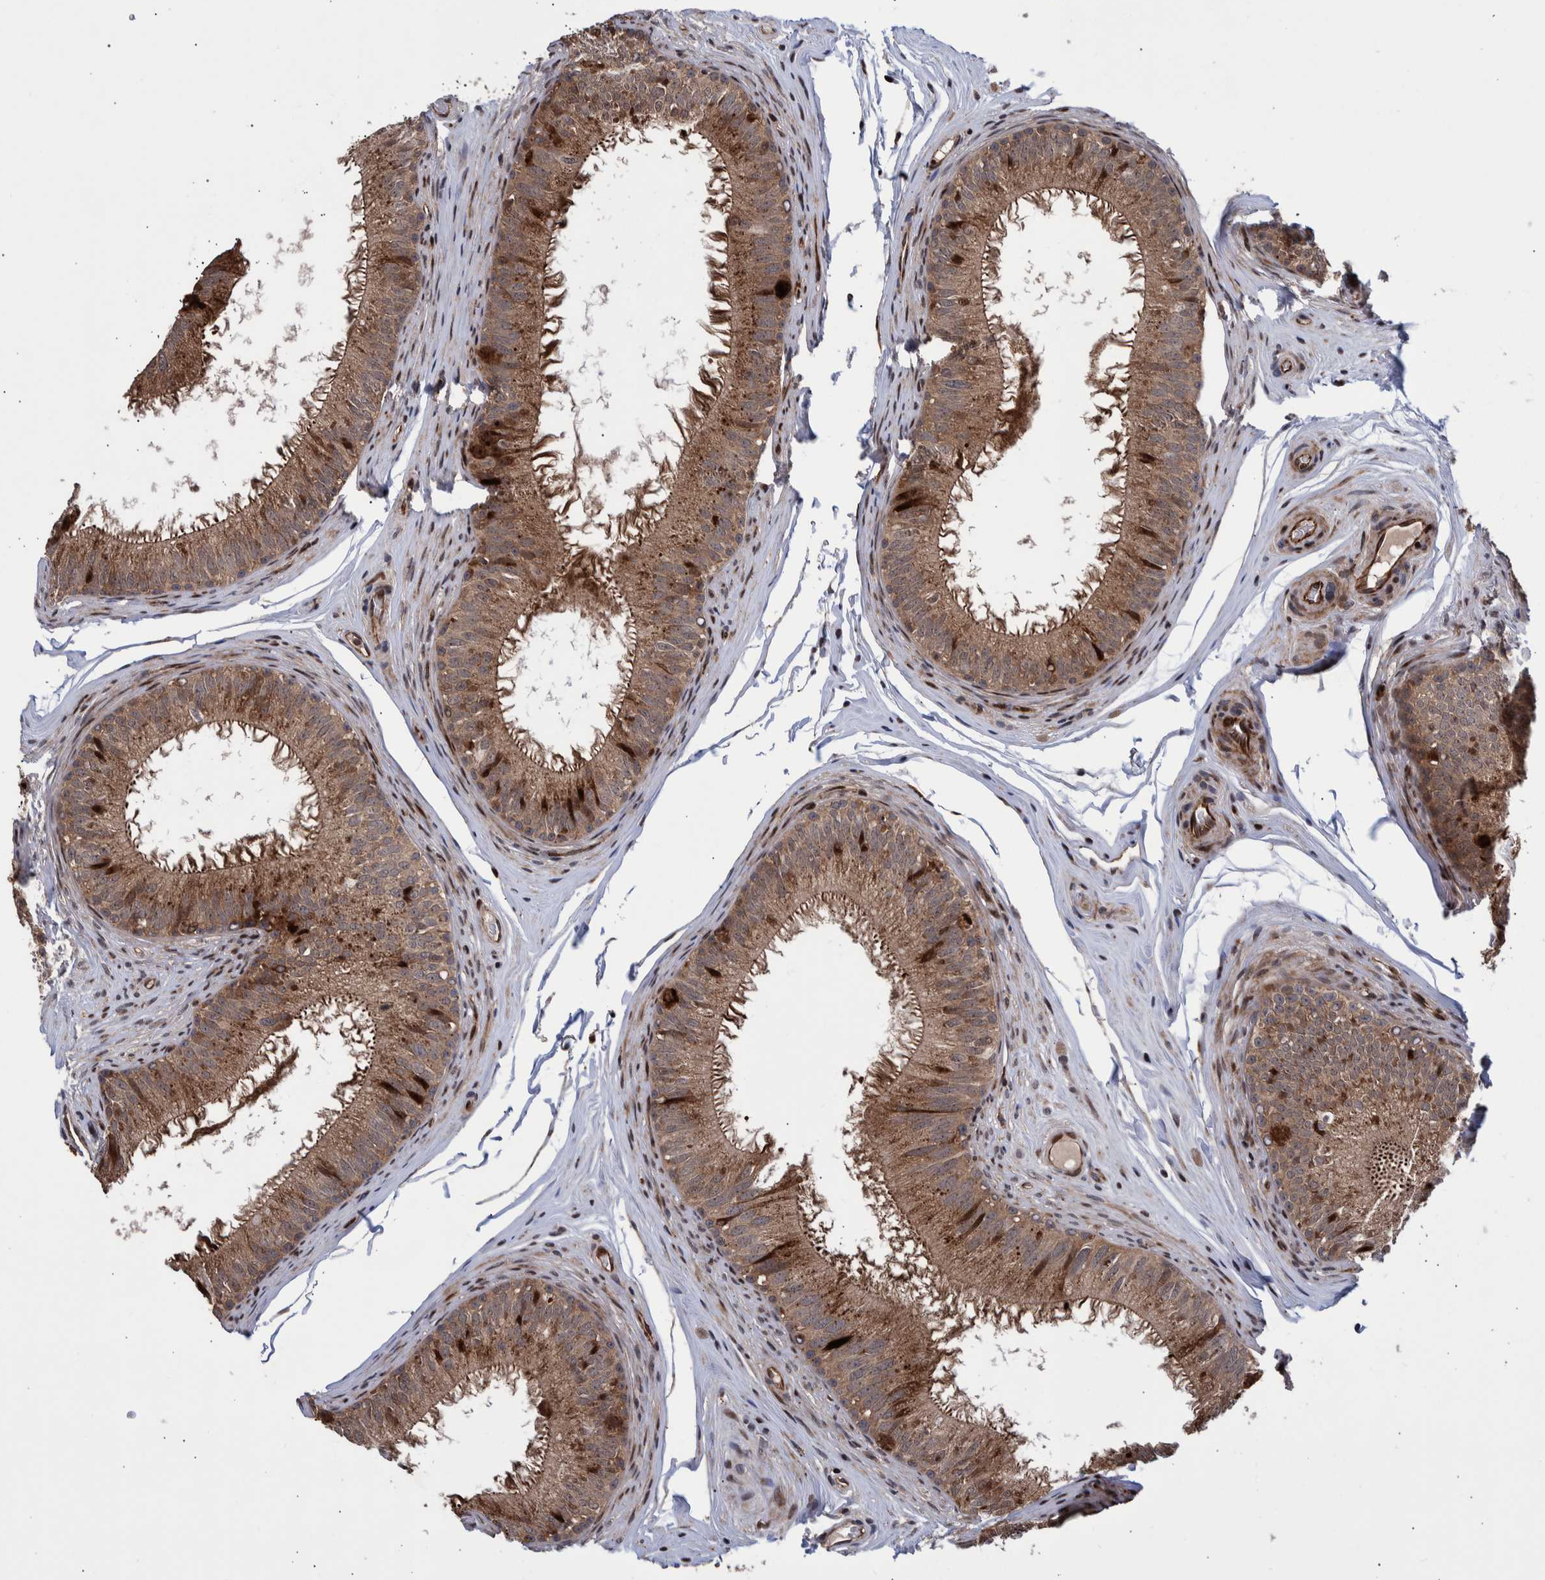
{"staining": {"intensity": "moderate", "quantity": ">75%", "location": "cytoplasmic/membranous,nuclear"}, "tissue": "epididymis", "cell_type": "Glandular cells", "image_type": "normal", "snomed": [{"axis": "morphology", "description": "Normal tissue, NOS"}, {"axis": "topography", "description": "Epididymis"}], "caption": "Immunohistochemistry image of unremarkable epididymis: human epididymis stained using immunohistochemistry reveals medium levels of moderate protein expression localized specifically in the cytoplasmic/membranous,nuclear of glandular cells, appearing as a cytoplasmic/membranous,nuclear brown color.", "gene": "SHISA6", "patient": {"sex": "male", "age": 32}}